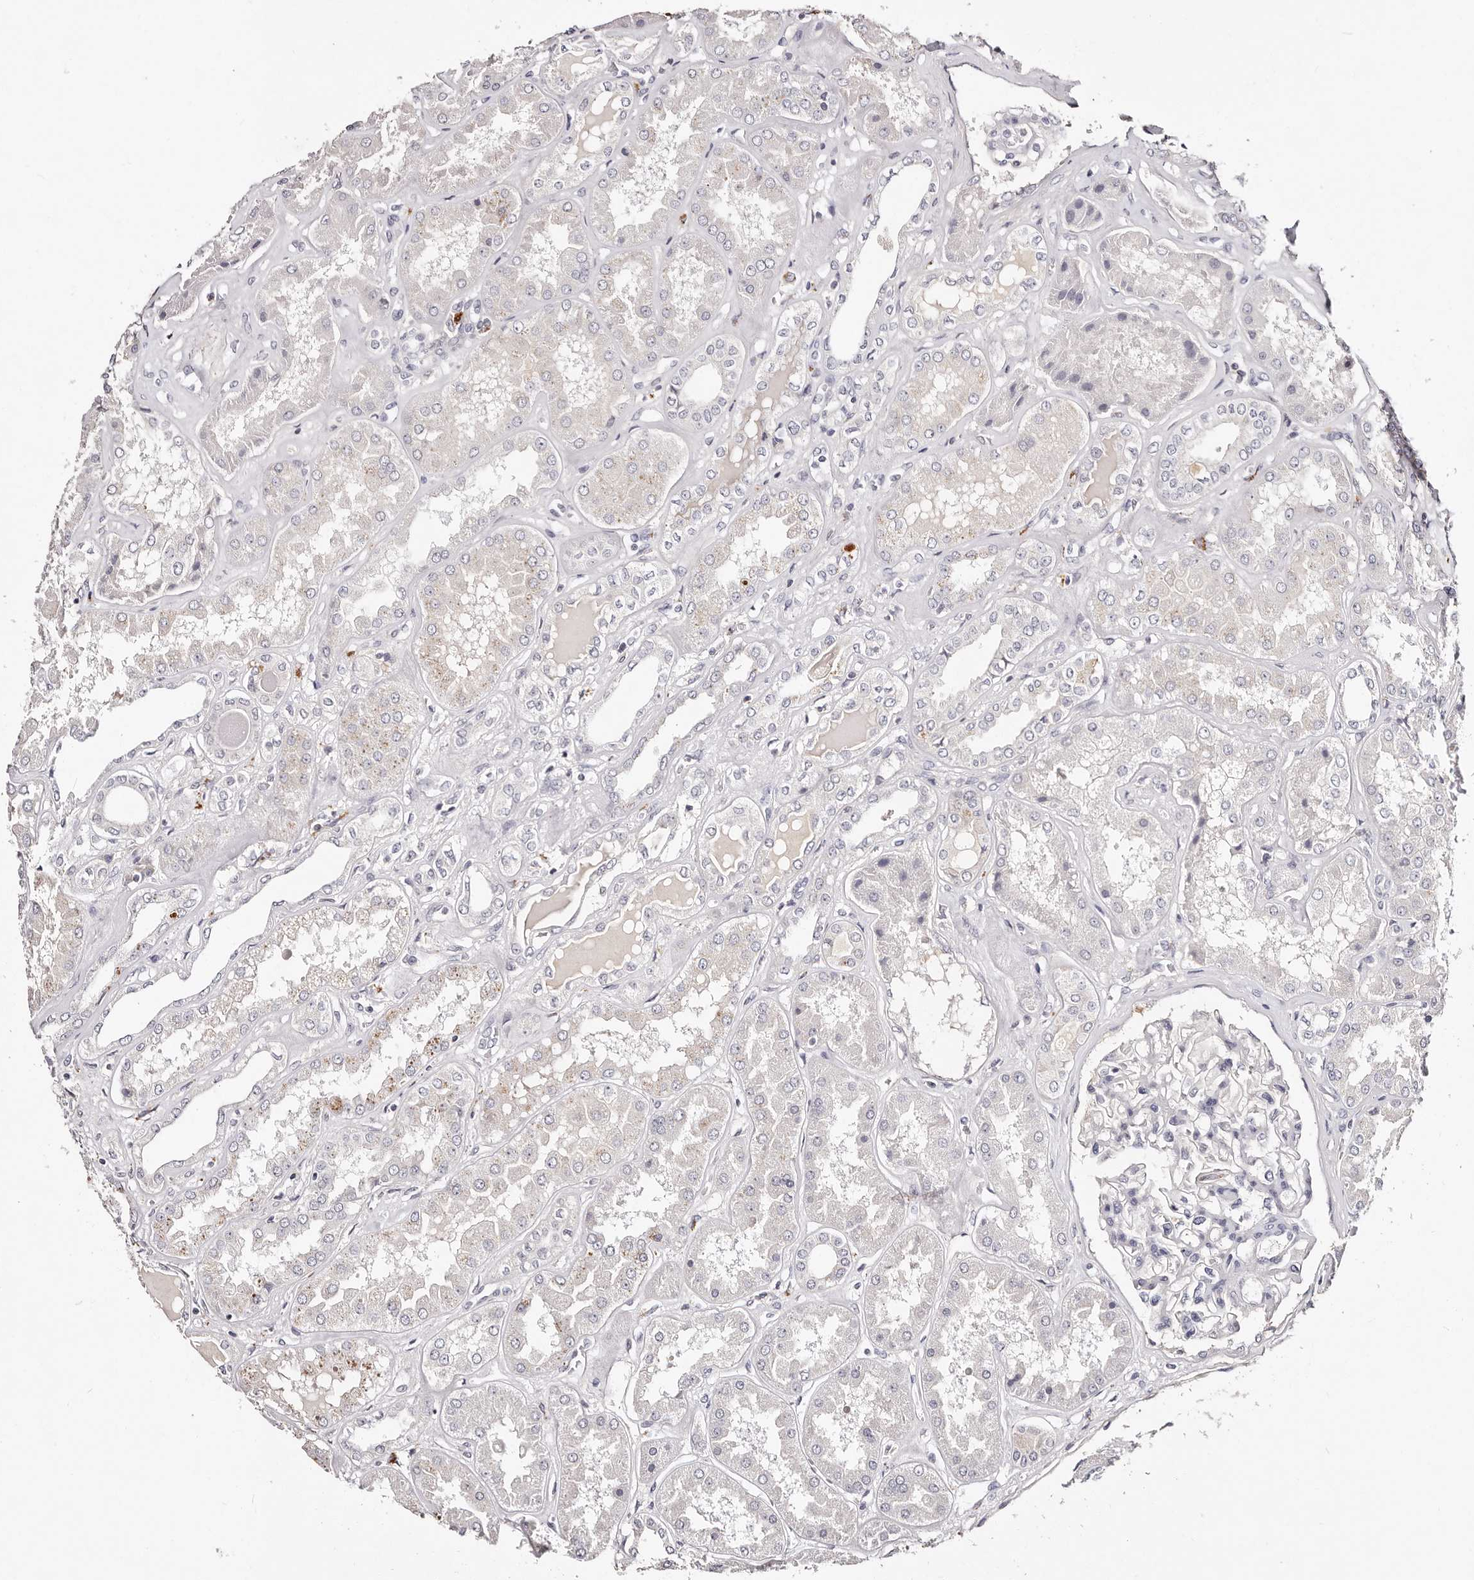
{"staining": {"intensity": "negative", "quantity": "none", "location": "none"}, "tissue": "kidney", "cell_type": "Cells in glomeruli", "image_type": "normal", "snomed": [{"axis": "morphology", "description": "Normal tissue, NOS"}, {"axis": "topography", "description": "Kidney"}], "caption": "DAB (3,3'-diaminobenzidine) immunohistochemical staining of unremarkable kidney displays no significant staining in cells in glomeruli.", "gene": "MRPS33", "patient": {"sex": "female", "age": 56}}